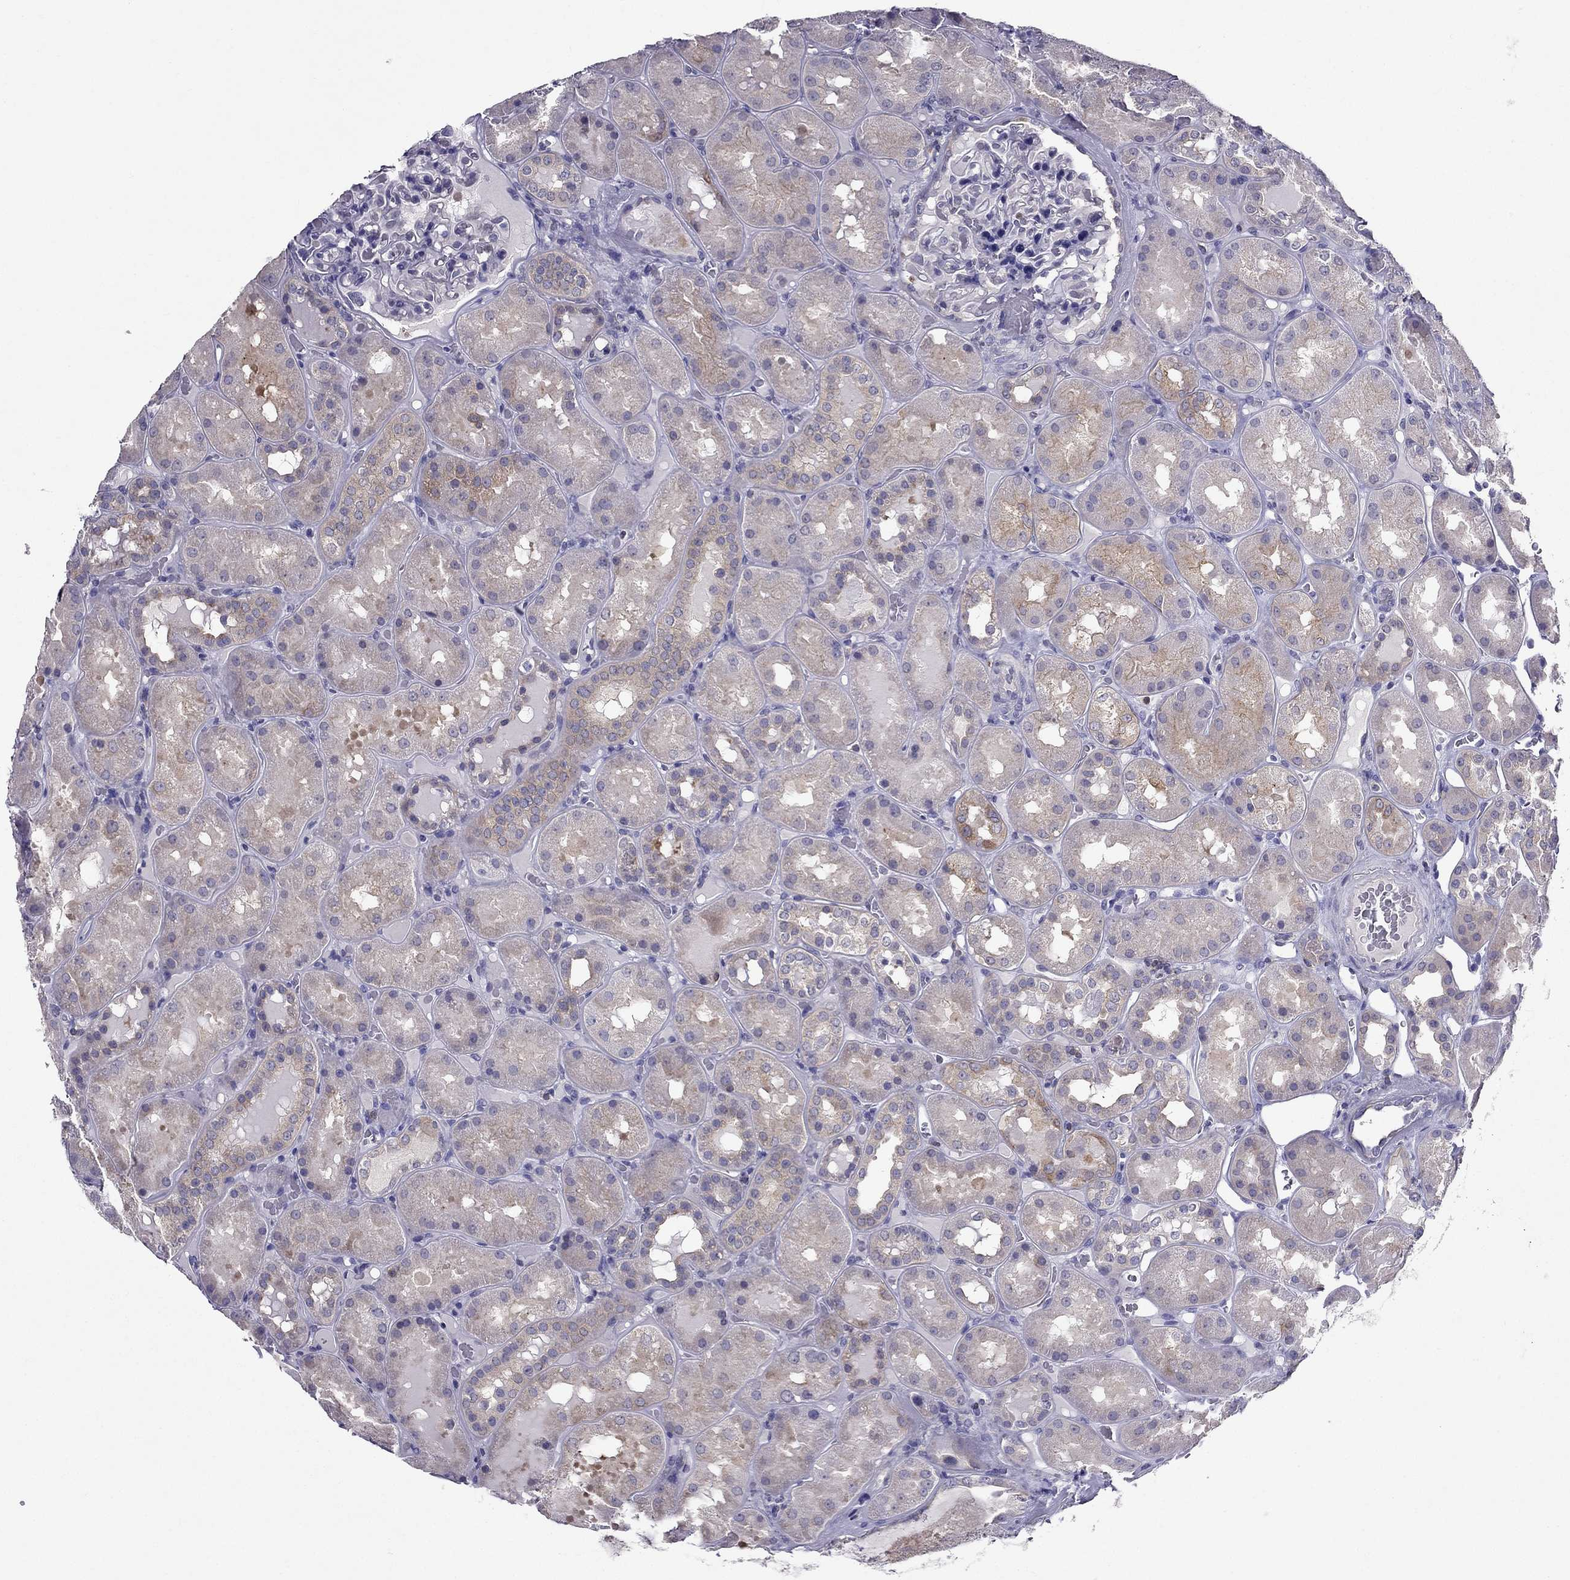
{"staining": {"intensity": "negative", "quantity": "none", "location": "none"}, "tissue": "kidney", "cell_type": "Cells in glomeruli", "image_type": "normal", "snomed": [{"axis": "morphology", "description": "Normal tissue, NOS"}, {"axis": "topography", "description": "Kidney"}], "caption": "Immunohistochemistry photomicrograph of unremarkable kidney: human kidney stained with DAB (3,3'-diaminobenzidine) exhibits no significant protein expression in cells in glomeruli. The staining was performed using DAB to visualize the protein expression in brown, while the nuclei were stained in blue with hematoxylin (Magnification: 20x).", "gene": "AAK1", "patient": {"sex": "male", "age": 73}}